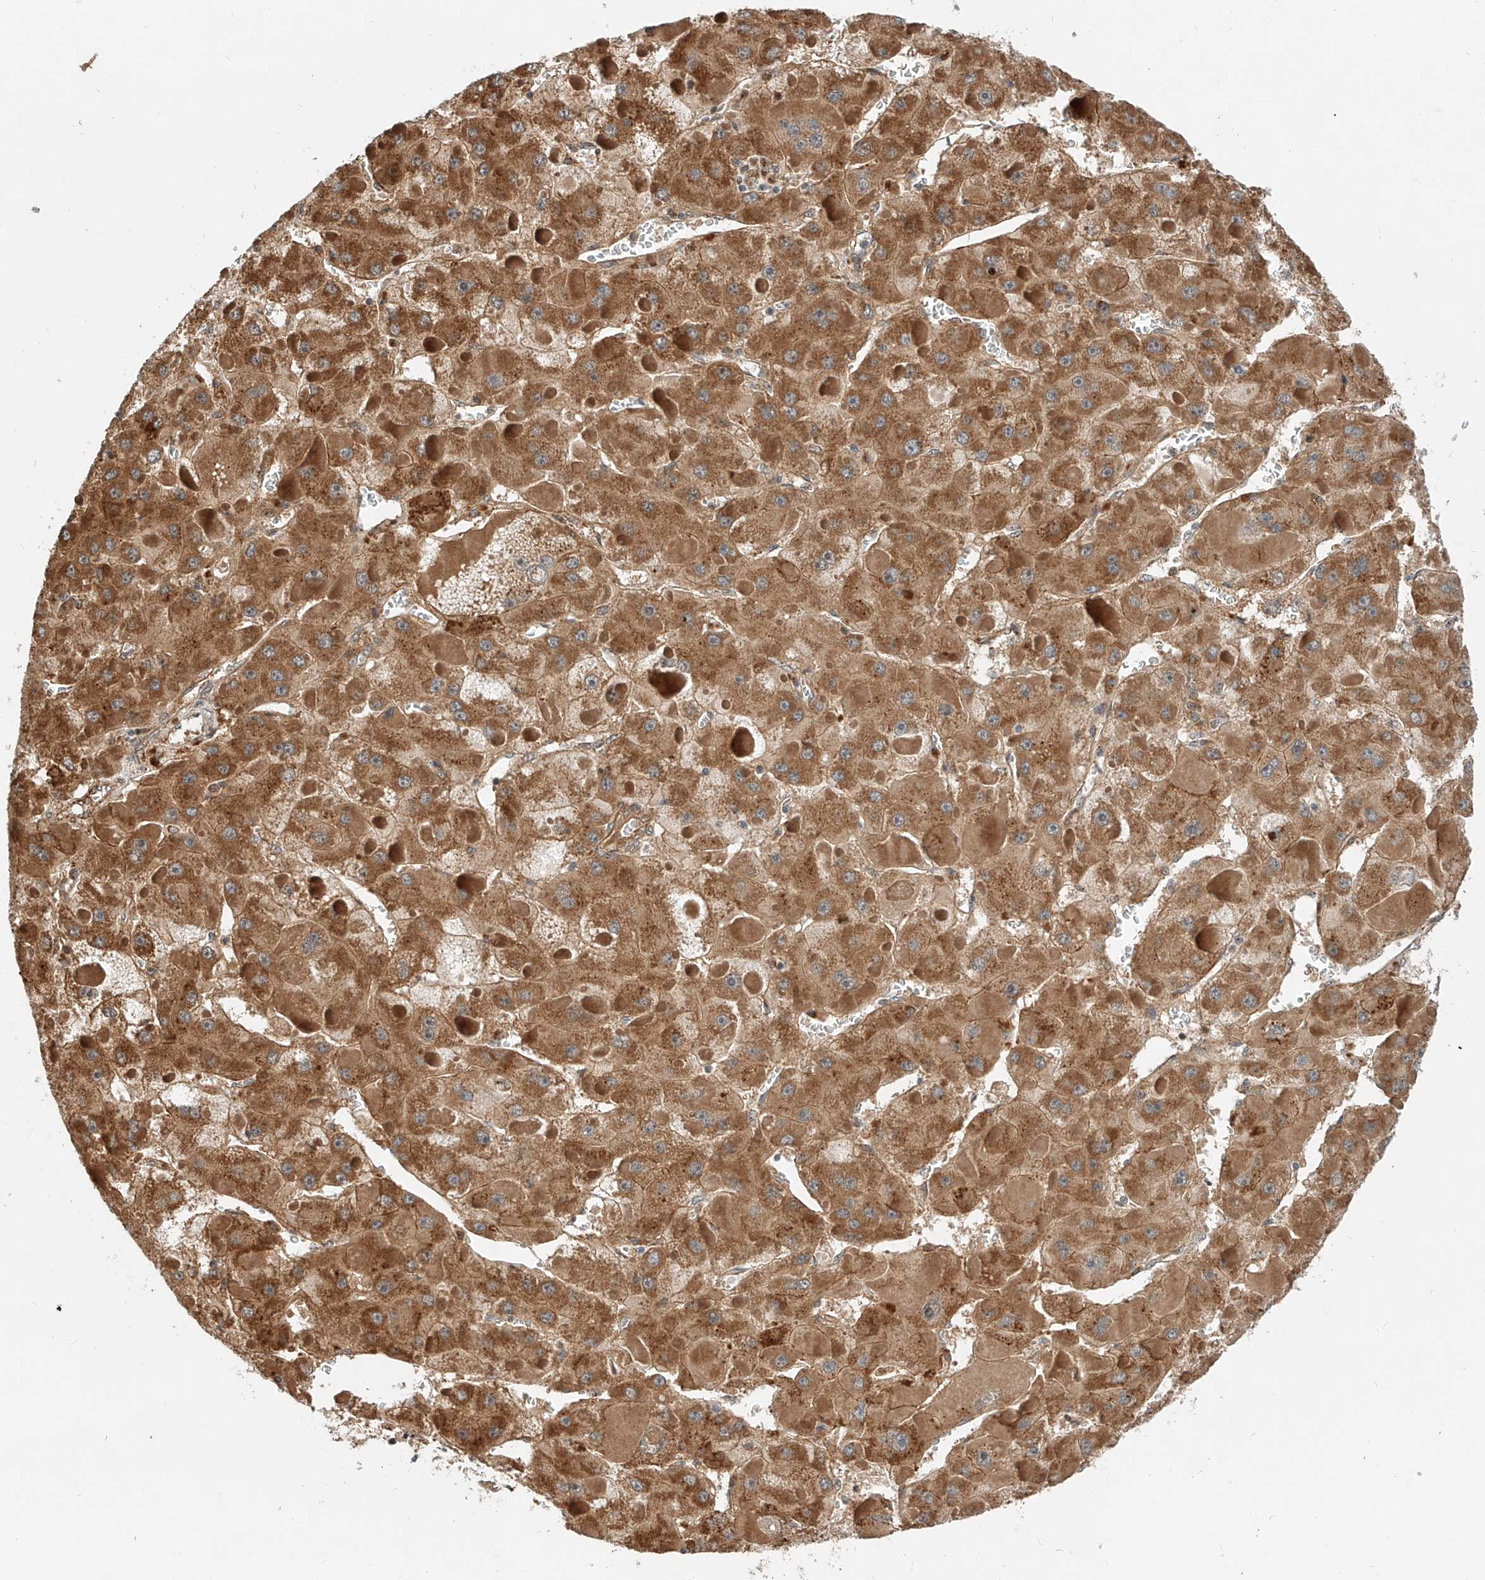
{"staining": {"intensity": "strong", "quantity": ">75%", "location": "cytoplasmic/membranous"}, "tissue": "liver cancer", "cell_type": "Tumor cells", "image_type": "cancer", "snomed": [{"axis": "morphology", "description": "Carcinoma, Hepatocellular, NOS"}, {"axis": "topography", "description": "Liver"}], "caption": "Liver cancer (hepatocellular carcinoma) tissue exhibits strong cytoplasmic/membranous staining in about >75% of tumor cells, visualized by immunohistochemistry.", "gene": "CPAMD8", "patient": {"sex": "female", "age": 73}}